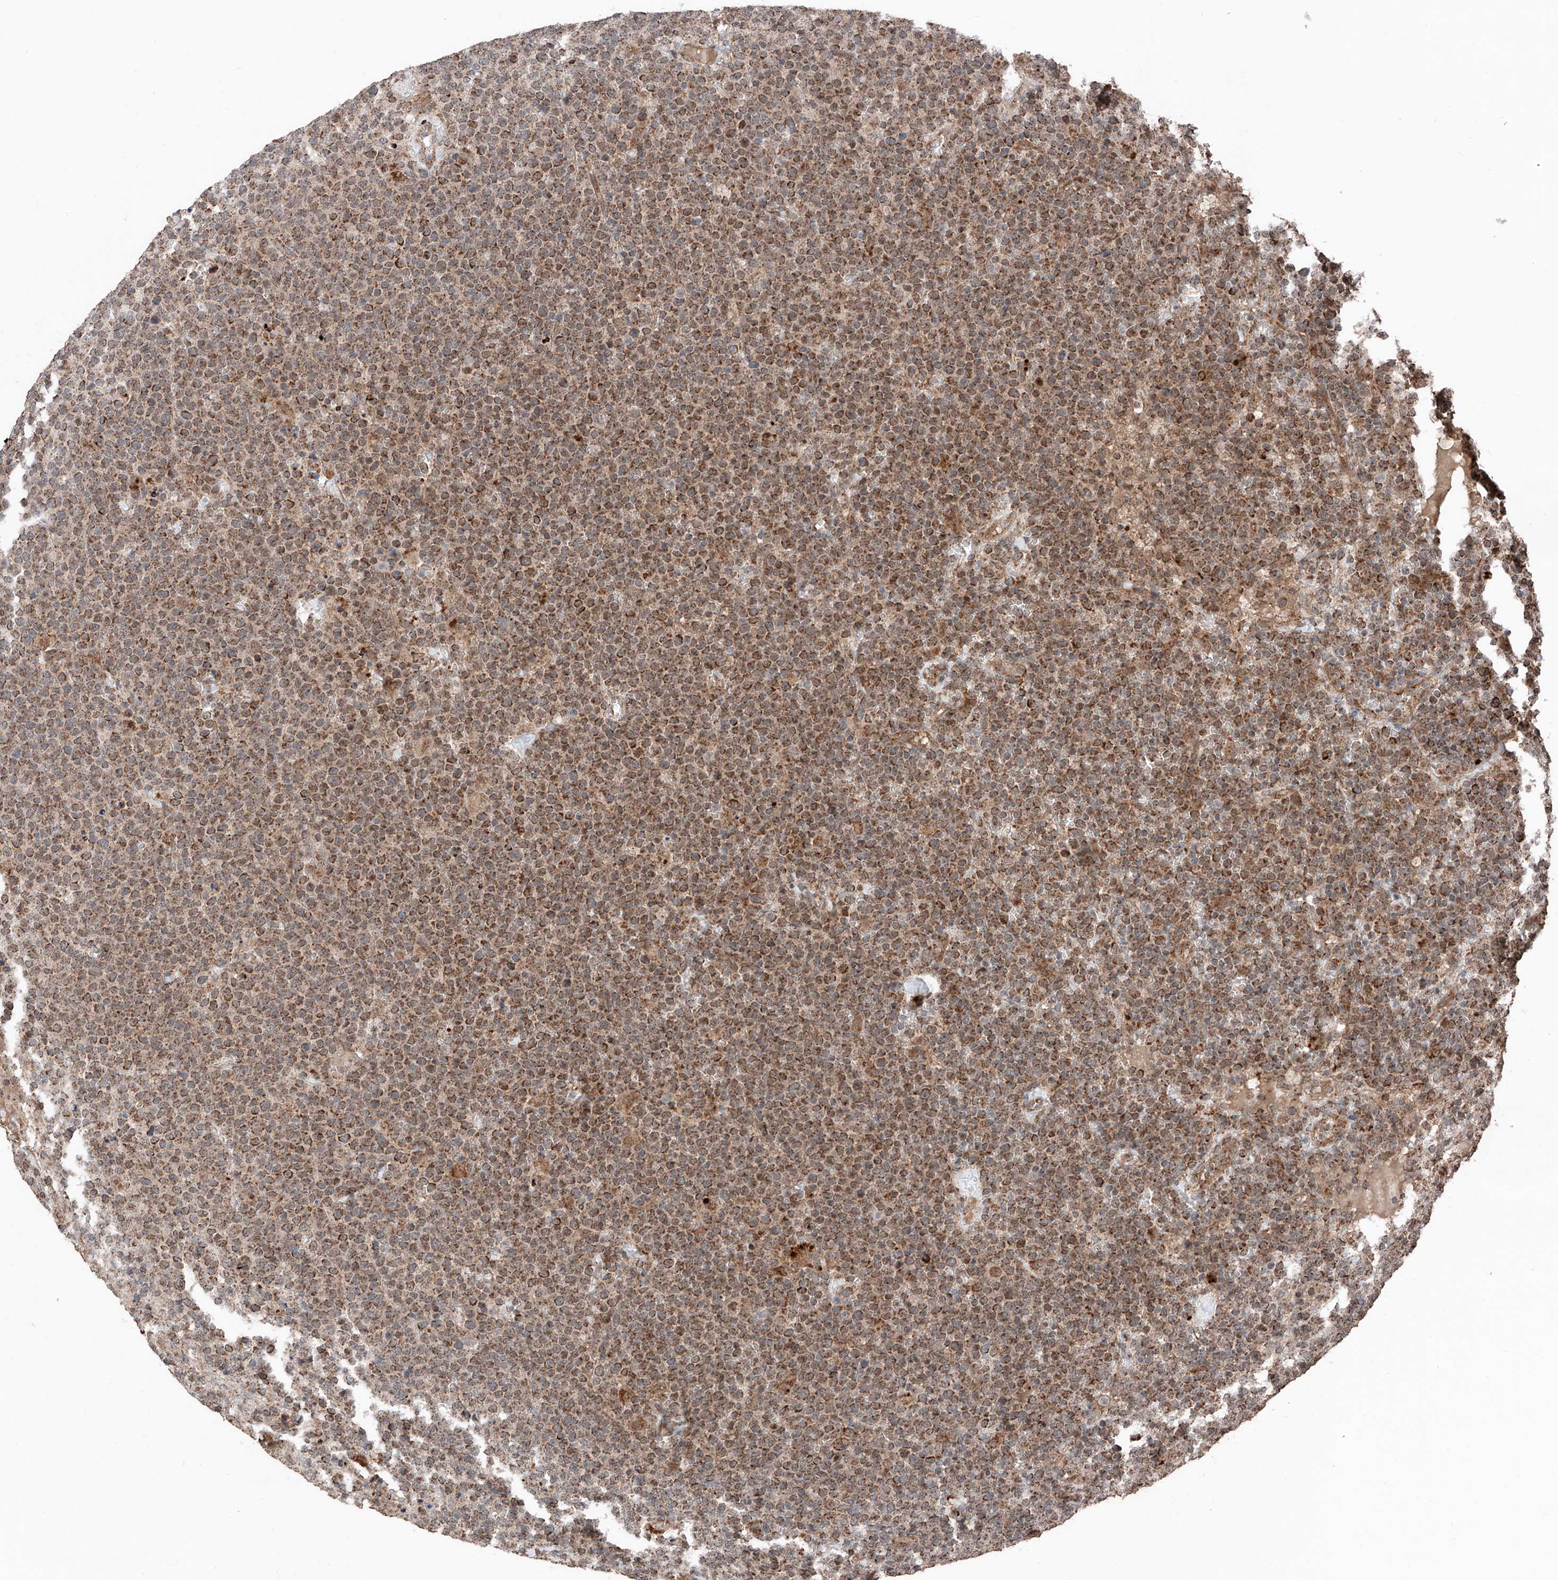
{"staining": {"intensity": "moderate", "quantity": ">75%", "location": "cytoplasmic/membranous"}, "tissue": "lymphoma", "cell_type": "Tumor cells", "image_type": "cancer", "snomed": [{"axis": "morphology", "description": "Malignant lymphoma, non-Hodgkin's type, High grade"}, {"axis": "topography", "description": "Lymph node"}], "caption": "Lymphoma stained with DAB (3,3'-diaminobenzidine) immunohistochemistry displays medium levels of moderate cytoplasmic/membranous staining in about >75% of tumor cells. Using DAB (brown) and hematoxylin (blue) stains, captured at high magnification using brightfield microscopy.", "gene": "ZSCAN29", "patient": {"sex": "male", "age": 61}}